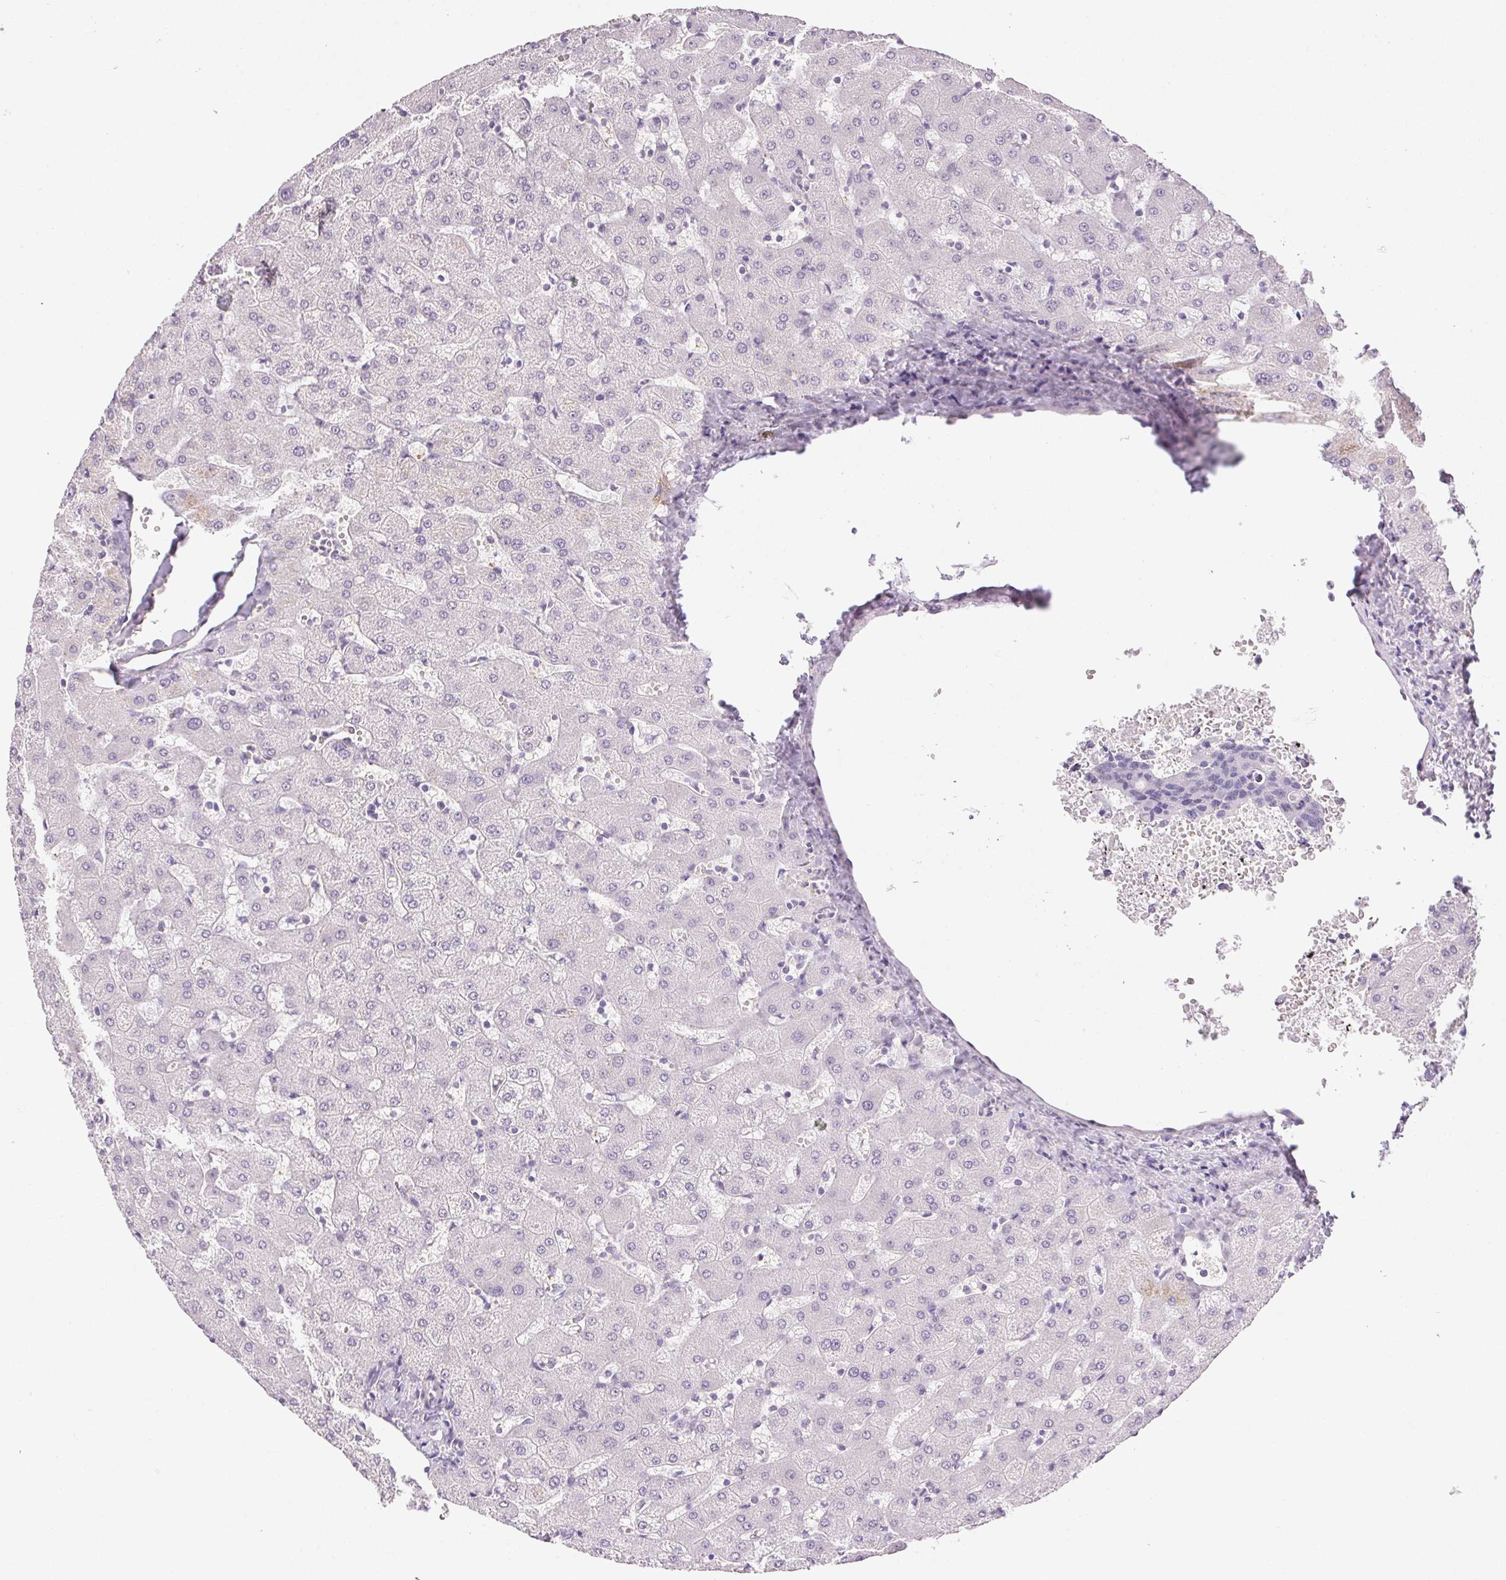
{"staining": {"intensity": "negative", "quantity": "none", "location": "none"}, "tissue": "liver", "cell_type": "Cholangiocytes", "image_type": "normal", "snomed": [{"axis": "morphology", "description": "Normal tissue, NOS"}, {"axis": "topography", "description": "Liver"}], "caption": "Immunohistochemistry (IHC) histopathology image of unremarkable liver stained for a protein (brown), which exhibits no positivity in cholangiocytes. The staining was performed using DAB to visualize the protein expression in brown, while the nuclei were stained in blue with hematoxylin (Magnification: 20x).", "gene": "PRL", "patient": {"sex": "female", "age": 63}}